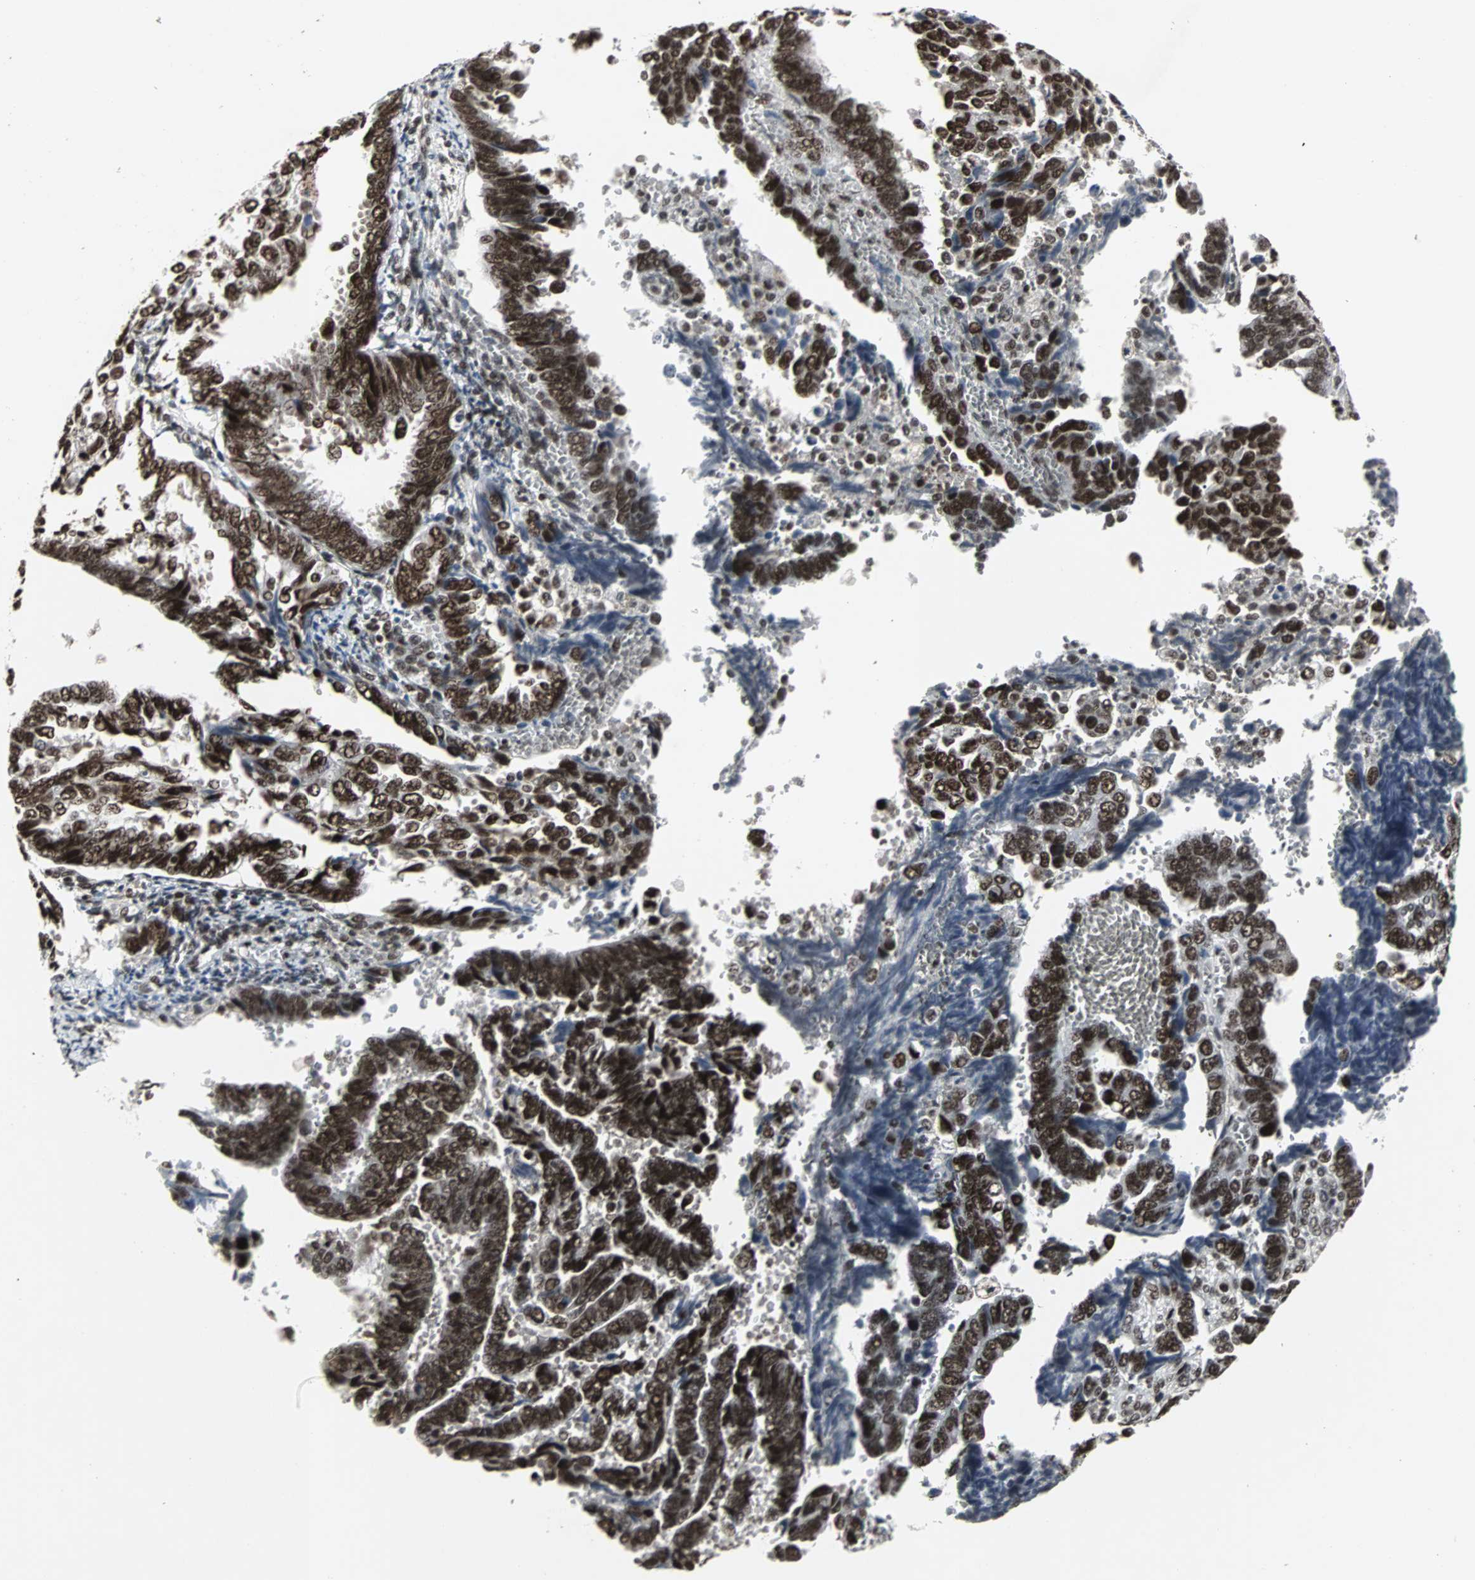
{"staining": {"intensity": "strong", "quantity": ">75%", "location": "nuclear"}, "tissue": "endometrial cancer", "cell_type": "Tumor cells", "image_type": "cancer", "snomed": [{"axis": "morphology", "description": "Adenocarcinoma, NOS"}, {"axis": "topography", "description": "Endometrium"}], "caption": "The image exhibits a brown stain indicating the presence of a protein in the nuclear of tumor cells in endometrial cancer (adenocarcinoma). Using DAB (3,3'-diaminobenzidine) (brown) and hematoxylin (blue) stains, captured at high magnification using brightfield microscopy.", "gene": "PNKP", "patient": {"sex": "female", "age": 75}}